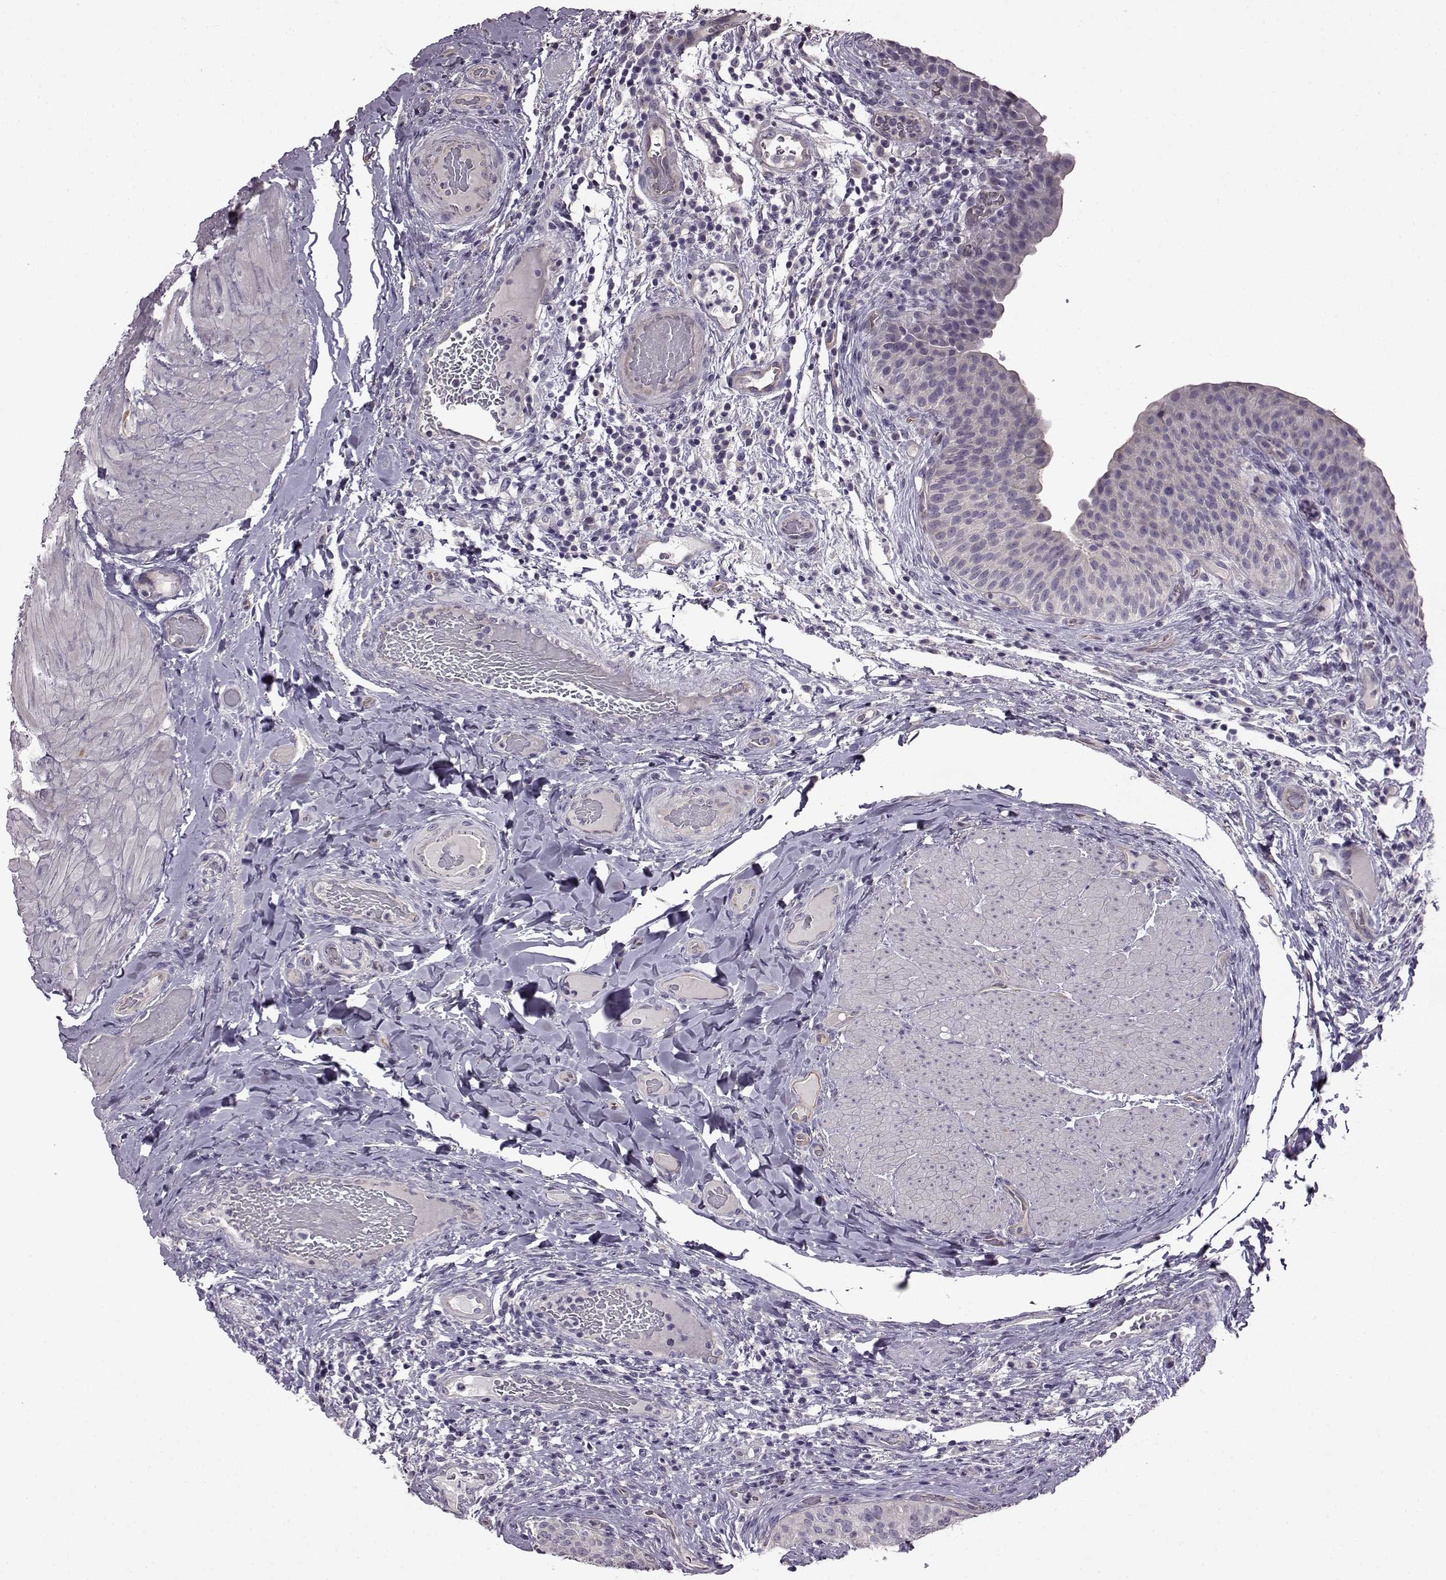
{"staining": {"intensity": "negative", "quantity": "none", "location": "none"}, "tissue": "urinary bladder", "cell_type": "Urothelial cells", "image_type": "normal", "snomed": [{"axis": "morphology", "description": "Normal tissue, NOS"}, {"axis": "topography", "description": "Urinary bladder"}], "caption": "Immunohistochemistry photomicrograph of normal human urinary bladder stained for a protein (brown), which displays no positivity in urothelial cells. (Immunohistochemistry, brightfield microscopy, high magnification).", "gene": "EDDM3B", "patient": {"sex": "male", "age": 66}}